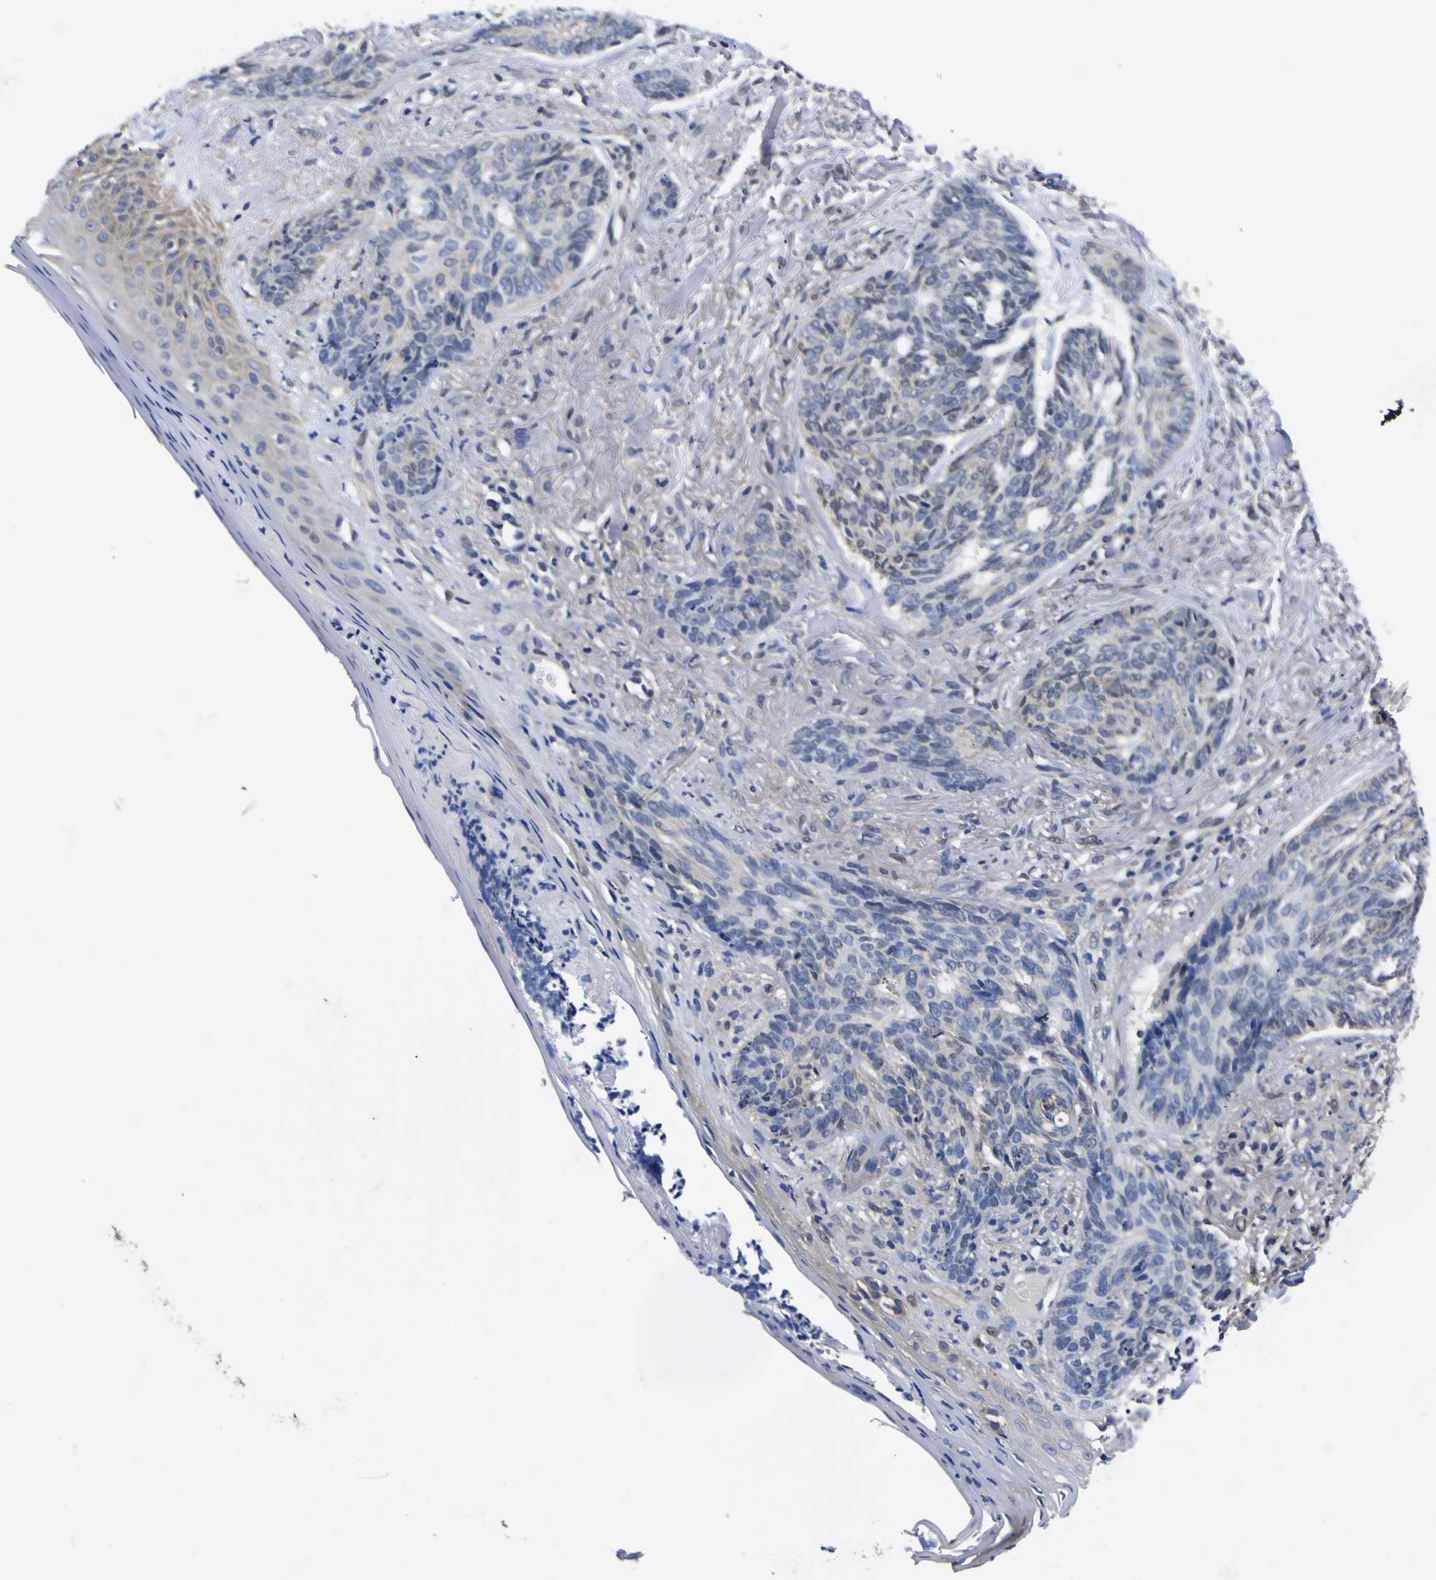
{"staining": {"intensity": "negative", "quantity": "none", "location": "none"}, "tissue": "skin cancer", "cell_type": "Tumor cells", "image_type": "cancer", "snomed": [{"axis": "morphology", "description": "Basal cell carcinoma"}, {"axis": "topography", "description": "Skin"}], "caption": "Tumor cells show no significant staining in skin cancer (basal cell carcinoma).", "gene": "FAM110B", "patient": {"sex": "male", "age": 43}}